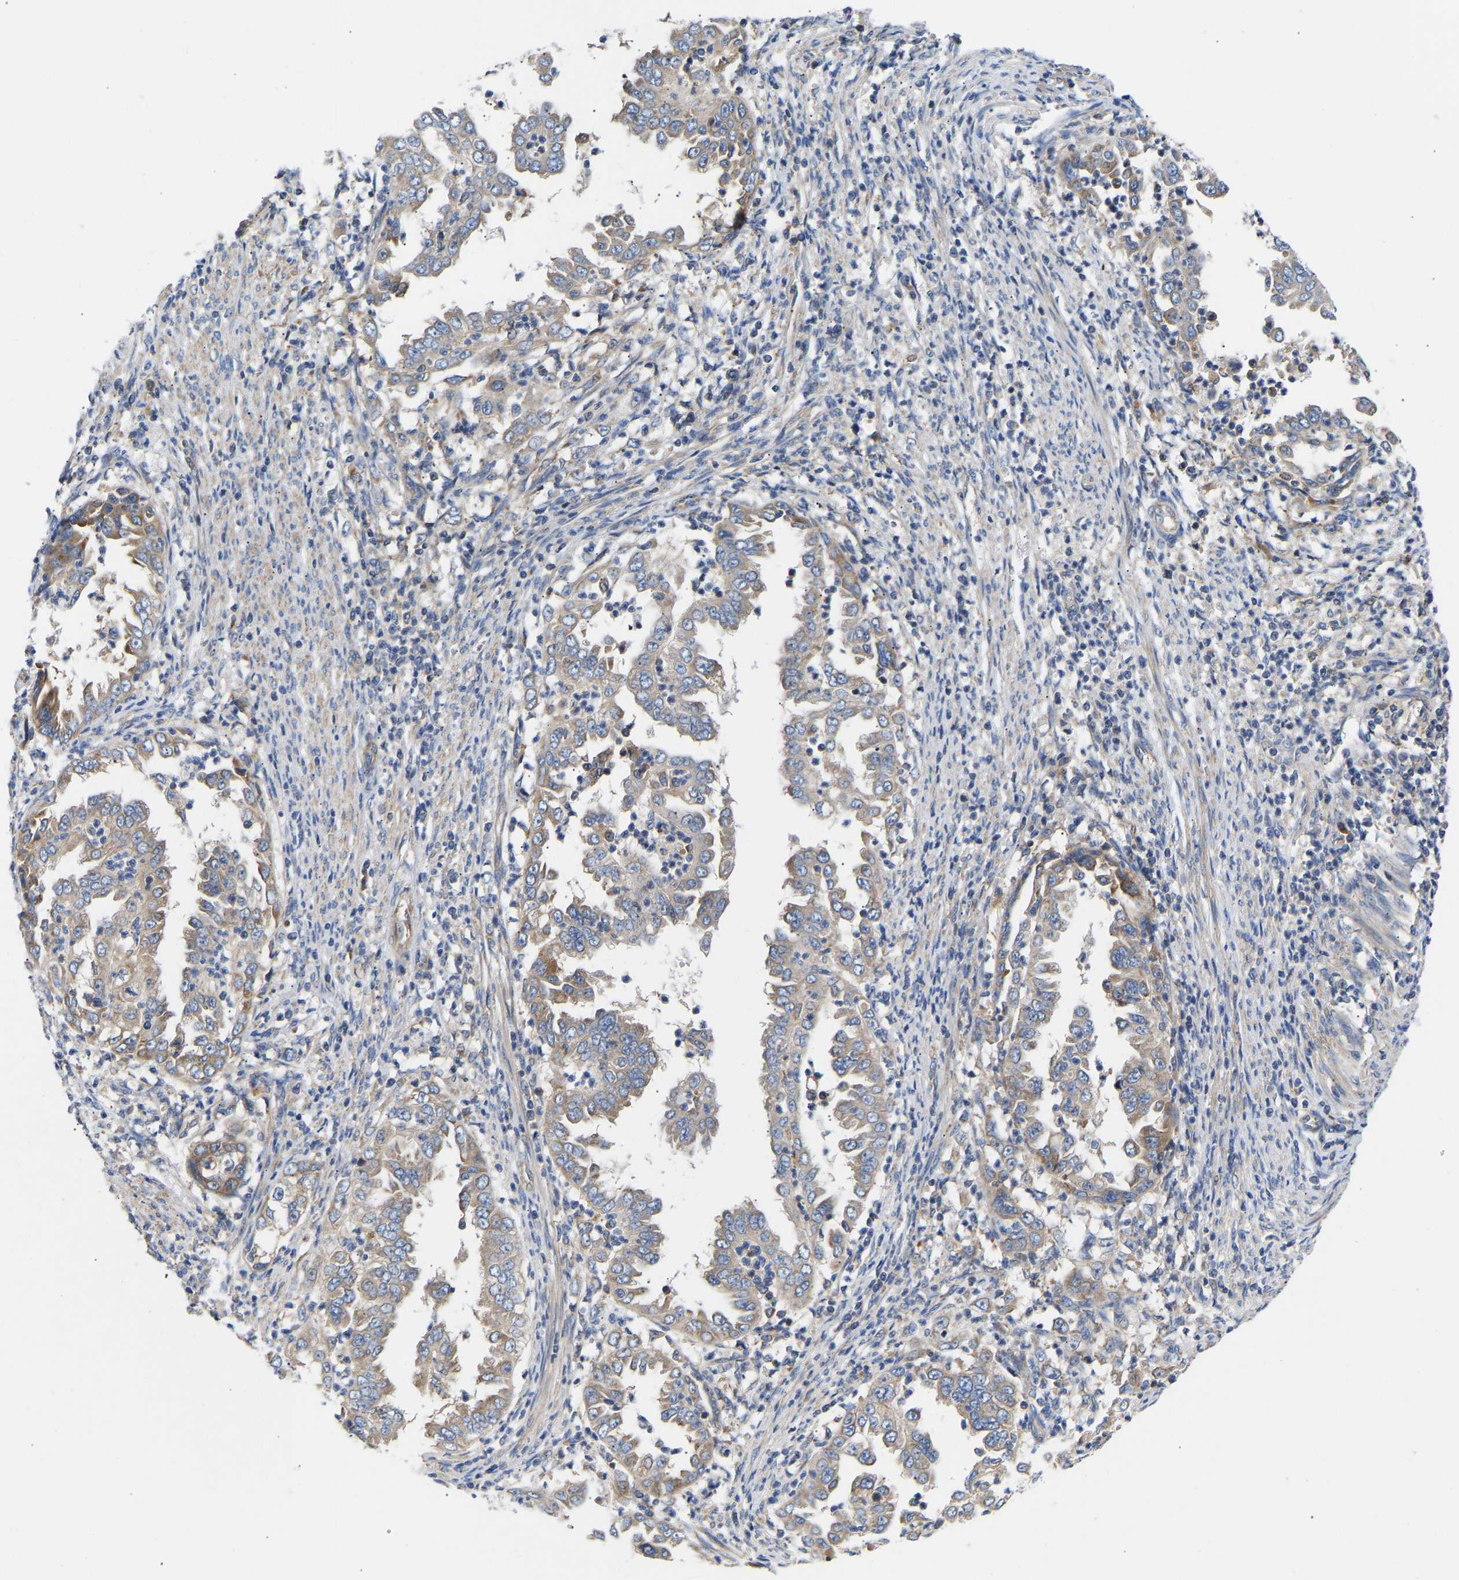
{"staining": {"intensity": "weak", "quantity": "25%-75%", "location": "cytoplasmic/membranous"}, "tissue": "endometrial cancer", "cell_type": "Tumor cells", "image_type": "cancer", "snomed": [{"axis": "morphology", "description": "Adenocarcinoma, NOS"}, {"axis": "topography", "description": "Endometrium"}], "caption": "IHC staining of adenocarcinoma (endometrial), which exhibits low levels of weak cytoplasmic/membranous staining in approximately 25%-75% of tumor cells indicating weak cytoplasmic/membranous protein staining. The staining was performed using DAB (3,3'-diaminobenzidine) (brown) for protein detection and nuclei were counterstained in hematoxylin (blue).", "gene": "AIMP2", "patient": {"sex": "female", "age": 85}}